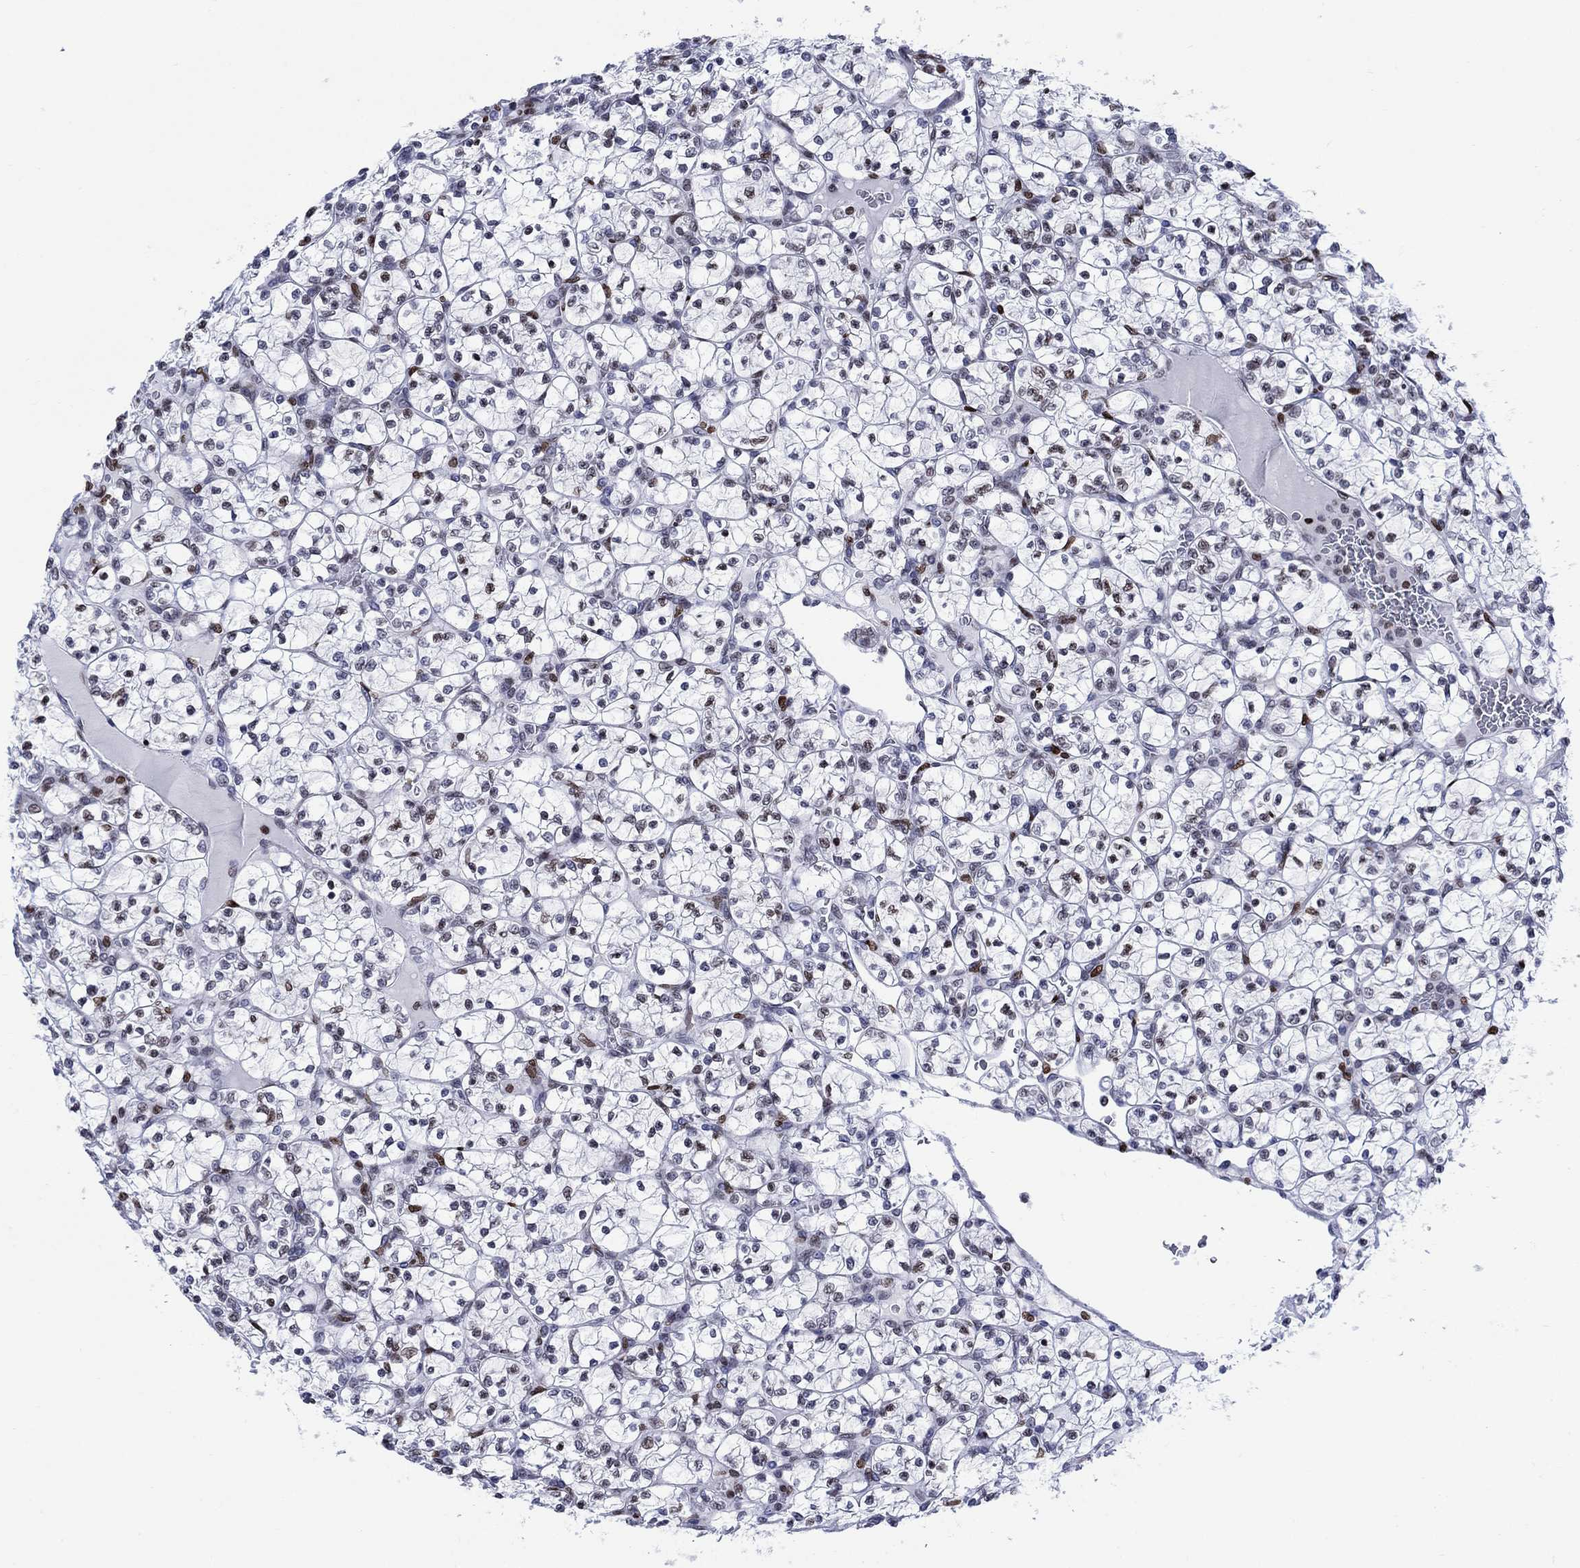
{"staining": {"intensity": "negative", "quantity": "none", "location": "none"}, "tissue": "renal cancer", "cell_type": "Tumor cells", "image_type": "cancer", "snomed": [{"axis": "morphology", "description": "Adenocarcinoma, NOS"}, {"axis": "topography", "description": "Kidney"}], "caption": "Tumor cells are negative for brown protein staining in renal cancer.", "gene": "HMGA1", "patient": {"sex": "female", "age": 89}}